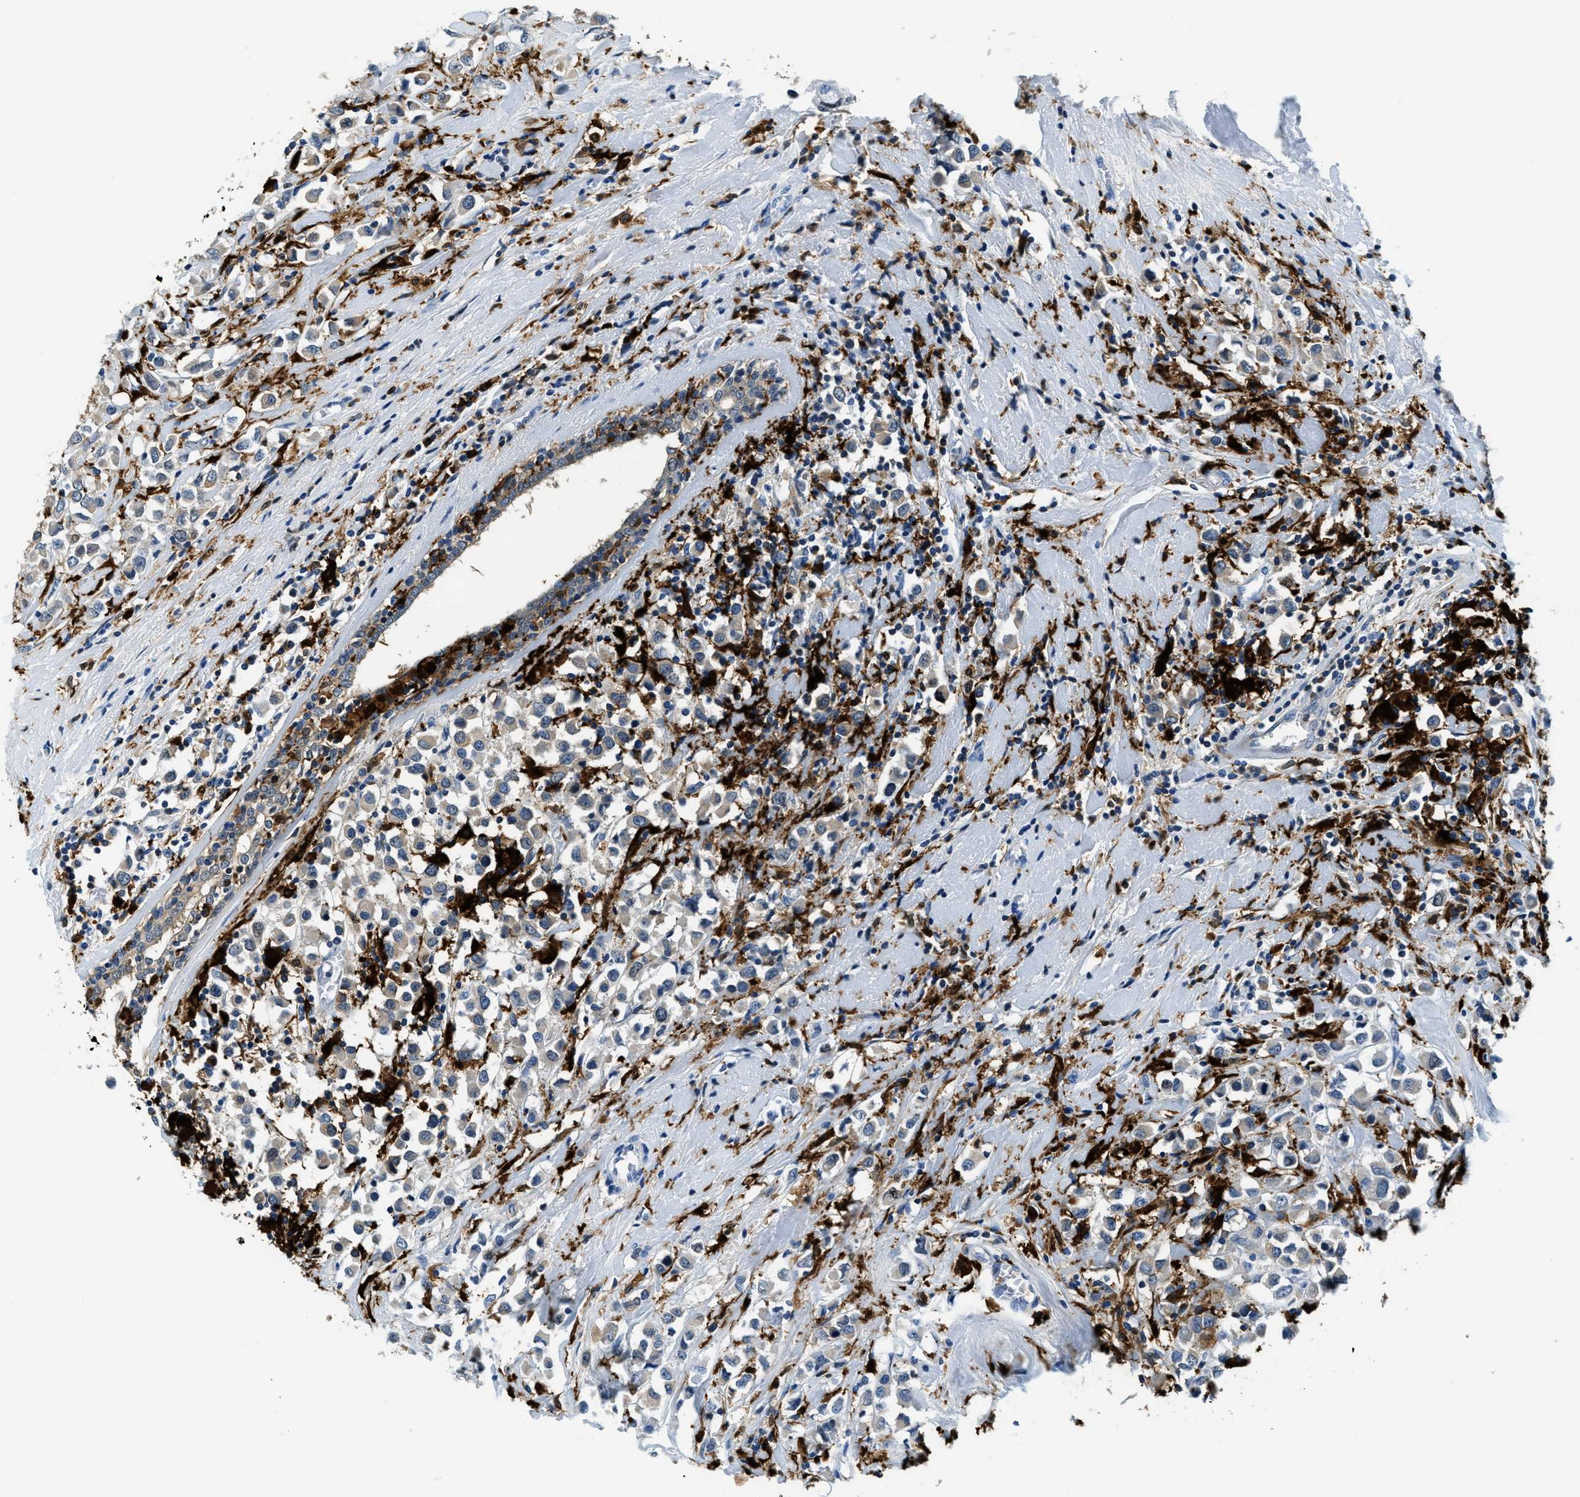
{"staining": {"intensity": "negative", "quantity": "none", "location": "none"}, "tissue": "breast cancer", "cell_type": "Tumor cells", "image_type": "cancer", "snomed": [{"axis": "morphology", "description": "Duct carcinoma"}, {"axis": "topography", "description": "Breast"}], "caption": "The photomicrograph displays no staining of tumor cells in breast cancer (invasive ductal carcinoma).", "gene": "CAPG", "patient": {"sex": "female", "age": 61}}